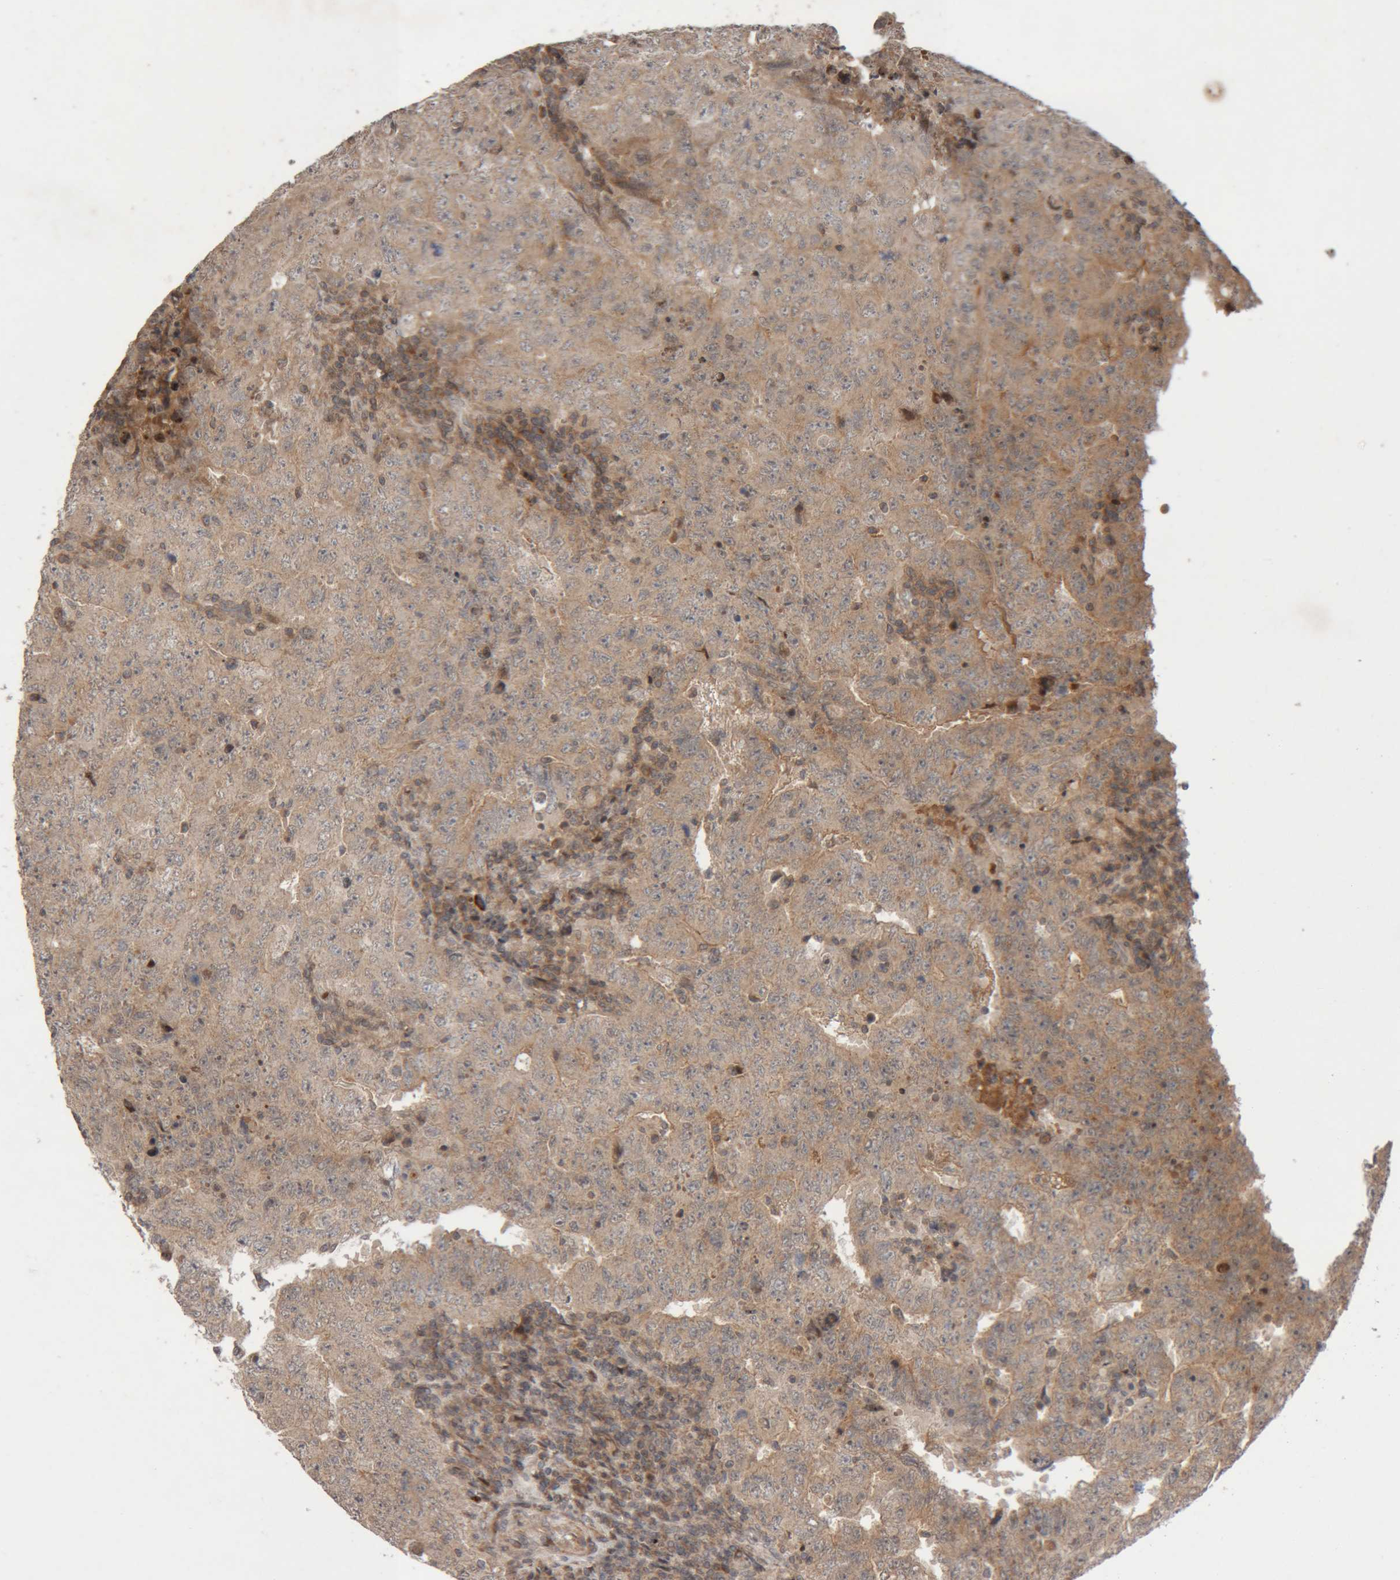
{"staining": {"intensity": "moderate", "quantity": ">75%", "location": "cytoplasmic/membranous"}, "tissue": "testis cancer", "cell_type": "Tumor cells", "image_type": "cancer", "snomed": [{"axis": "morphology", "description": "Carcinoma, Embryonal, NOS"}, {"axis": "topography", "description": "Testis"}], "caption": "This is an image of IHC staining of testis cancer, which shows moderate staining in the cytoplasmic/membranous of tumor cells.", "gene": "KIF21B", "patient": {"sex": "male", "age": 26}}